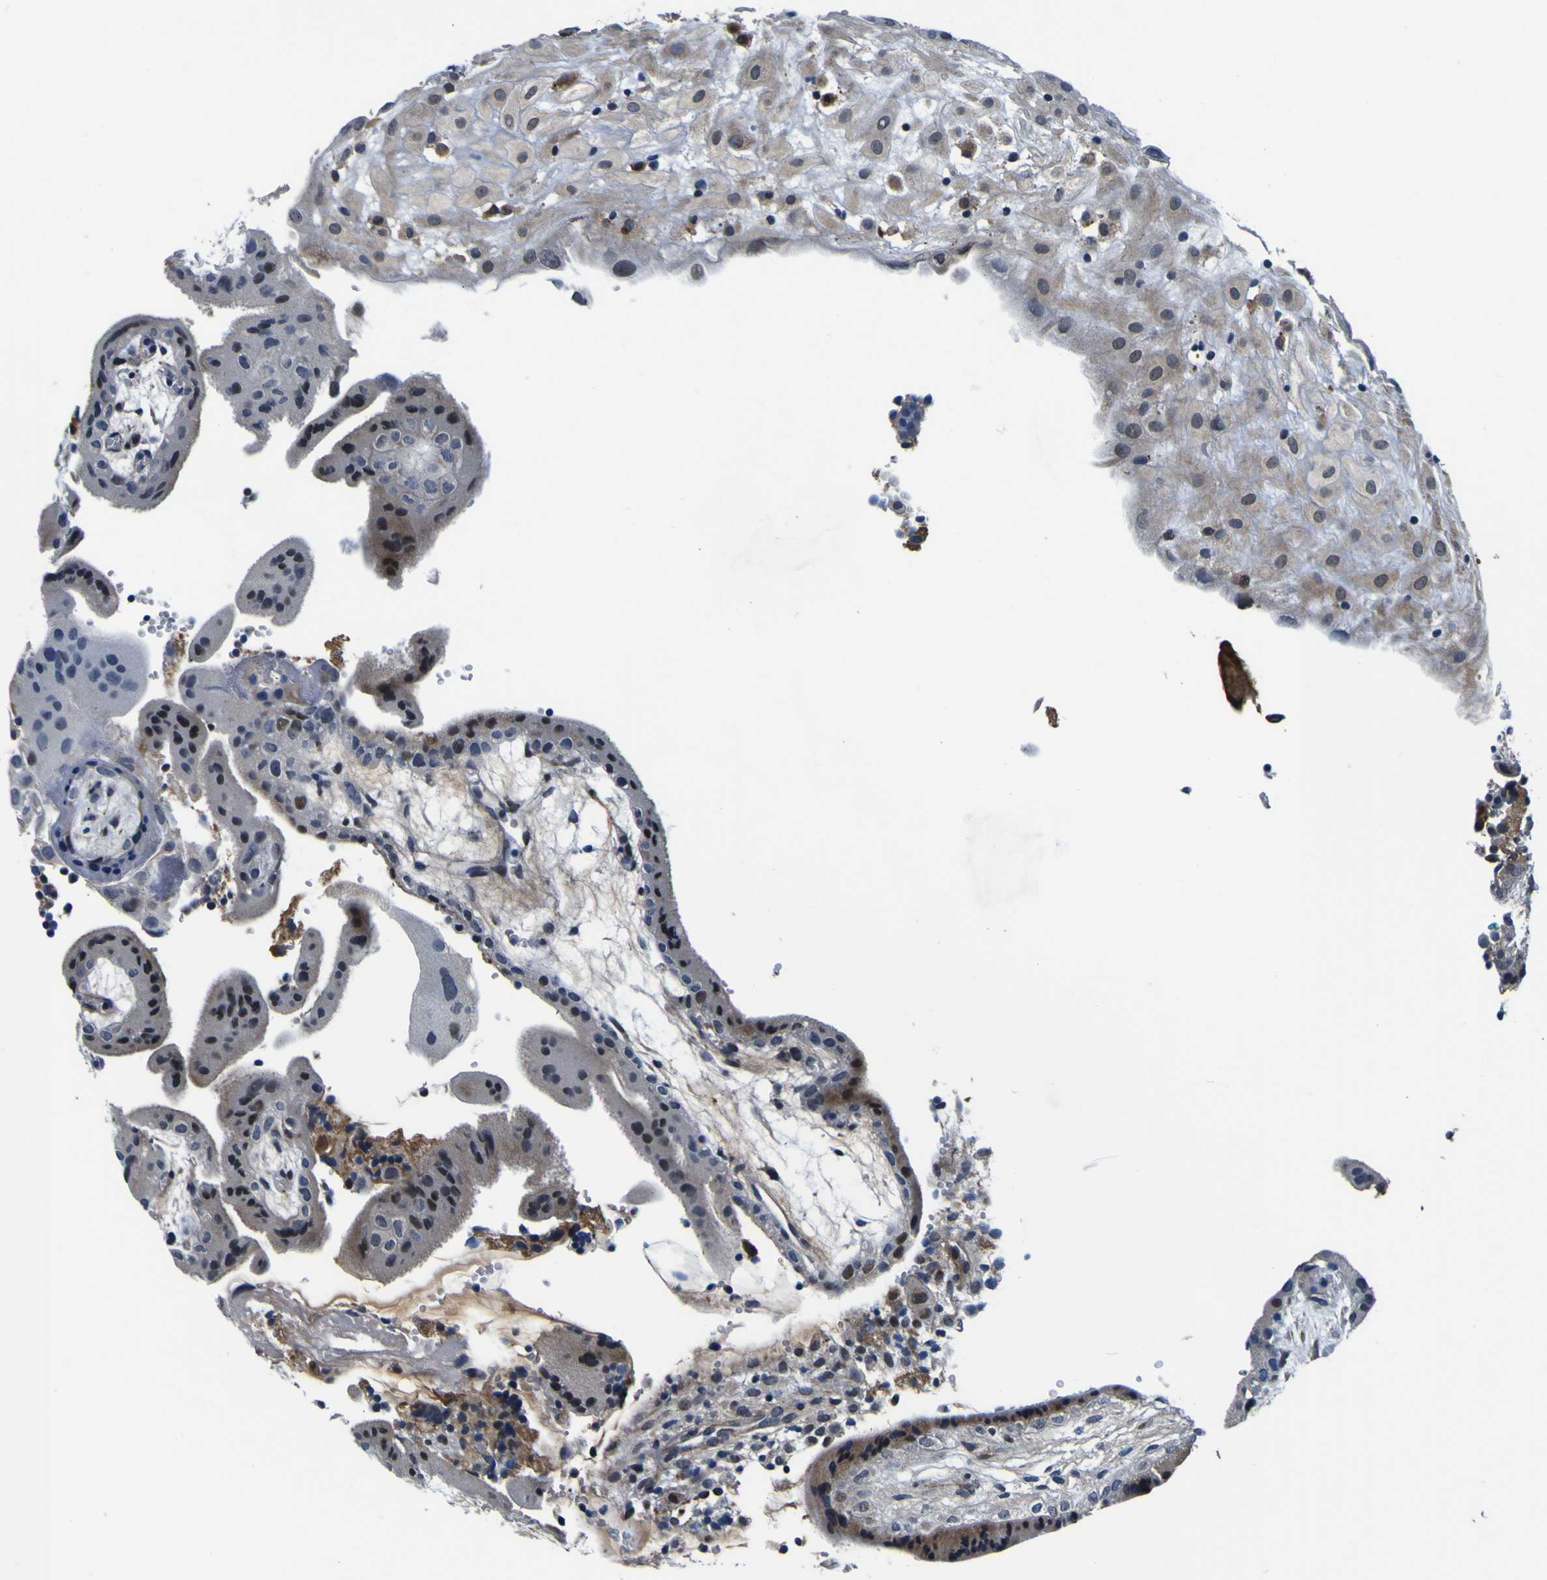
{"staining": {"intensity": "moderate", "quantity": ">75%", "location": "cytoplasmic/membranous,nuclear"}, "tissue": "placenta", "cell_type": "Decidual cells", "image_type": "normal", "snomed": [{"axis": "morphology", "description": "Normal tissue, NOS"}, {"axis": "topography", "description": "Placenta"}], "caption": "Immunohistochemical staining of benign human placenta exhibits medium levels of moderate cytoplasmic/membranous,nuclear expression in approximately >75% of decidual cells. The protein of interest is shown in brown color, while the nuclei are stained blue.", "gene": "POSTN", "patient": {"sex": "female", "age": 18}}